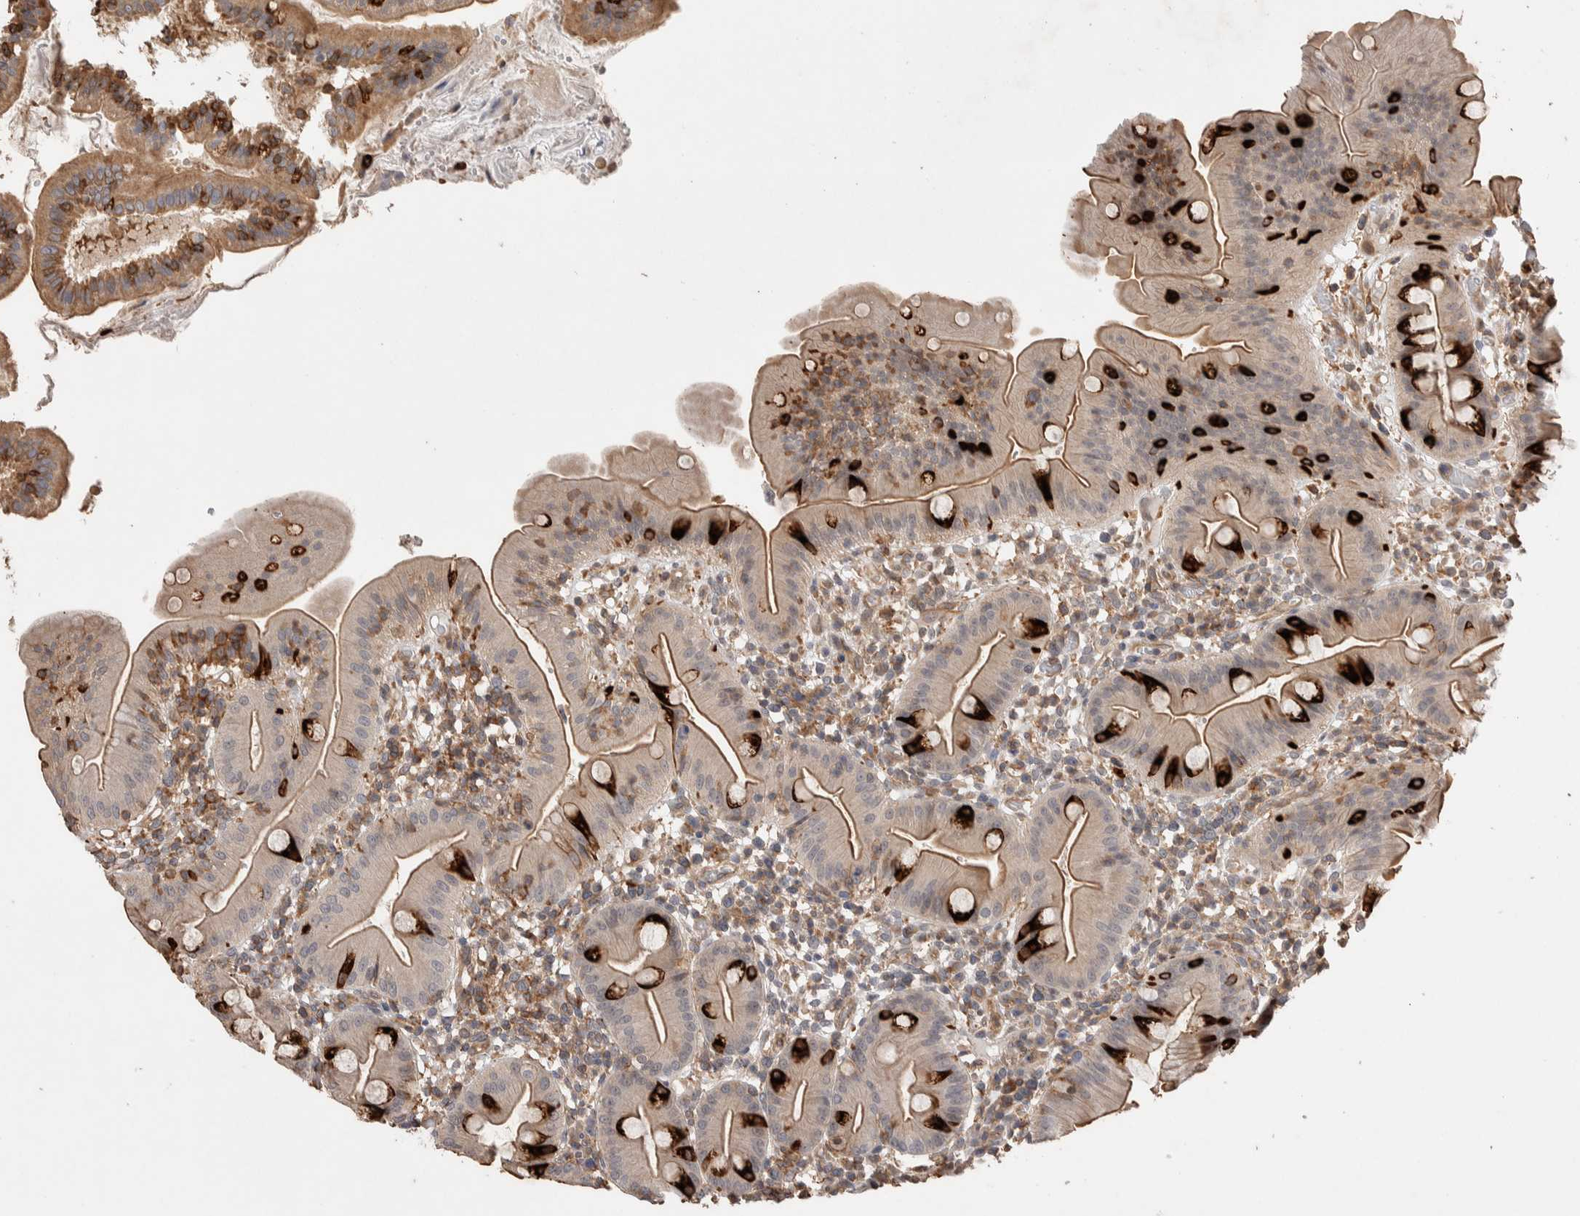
{"staining": {"intensity": "moderate", "quantity": ">75%", "location": "cytoplasmic/membranous"}, "tissue": "duodenum", "cell_type": "Glandular cells", "image_type": "normal", "snomed": [{"axis": "morphology", "description": "Normal tissue, NOS"}, {"axis": "topography", "description": "Duodenum"}], "caption": "Protein expression analysis of benign duodenum displays moderate cytoplasmic/membranous positivity in approximately >75% of glandular cells. The staining is performed using DAB brown chromogen to label protein expression. The nuclei are counter-stained blue using hematoxylin.", "gene": "ZNF704", "patient": {"sex": "male", "age": 50}}